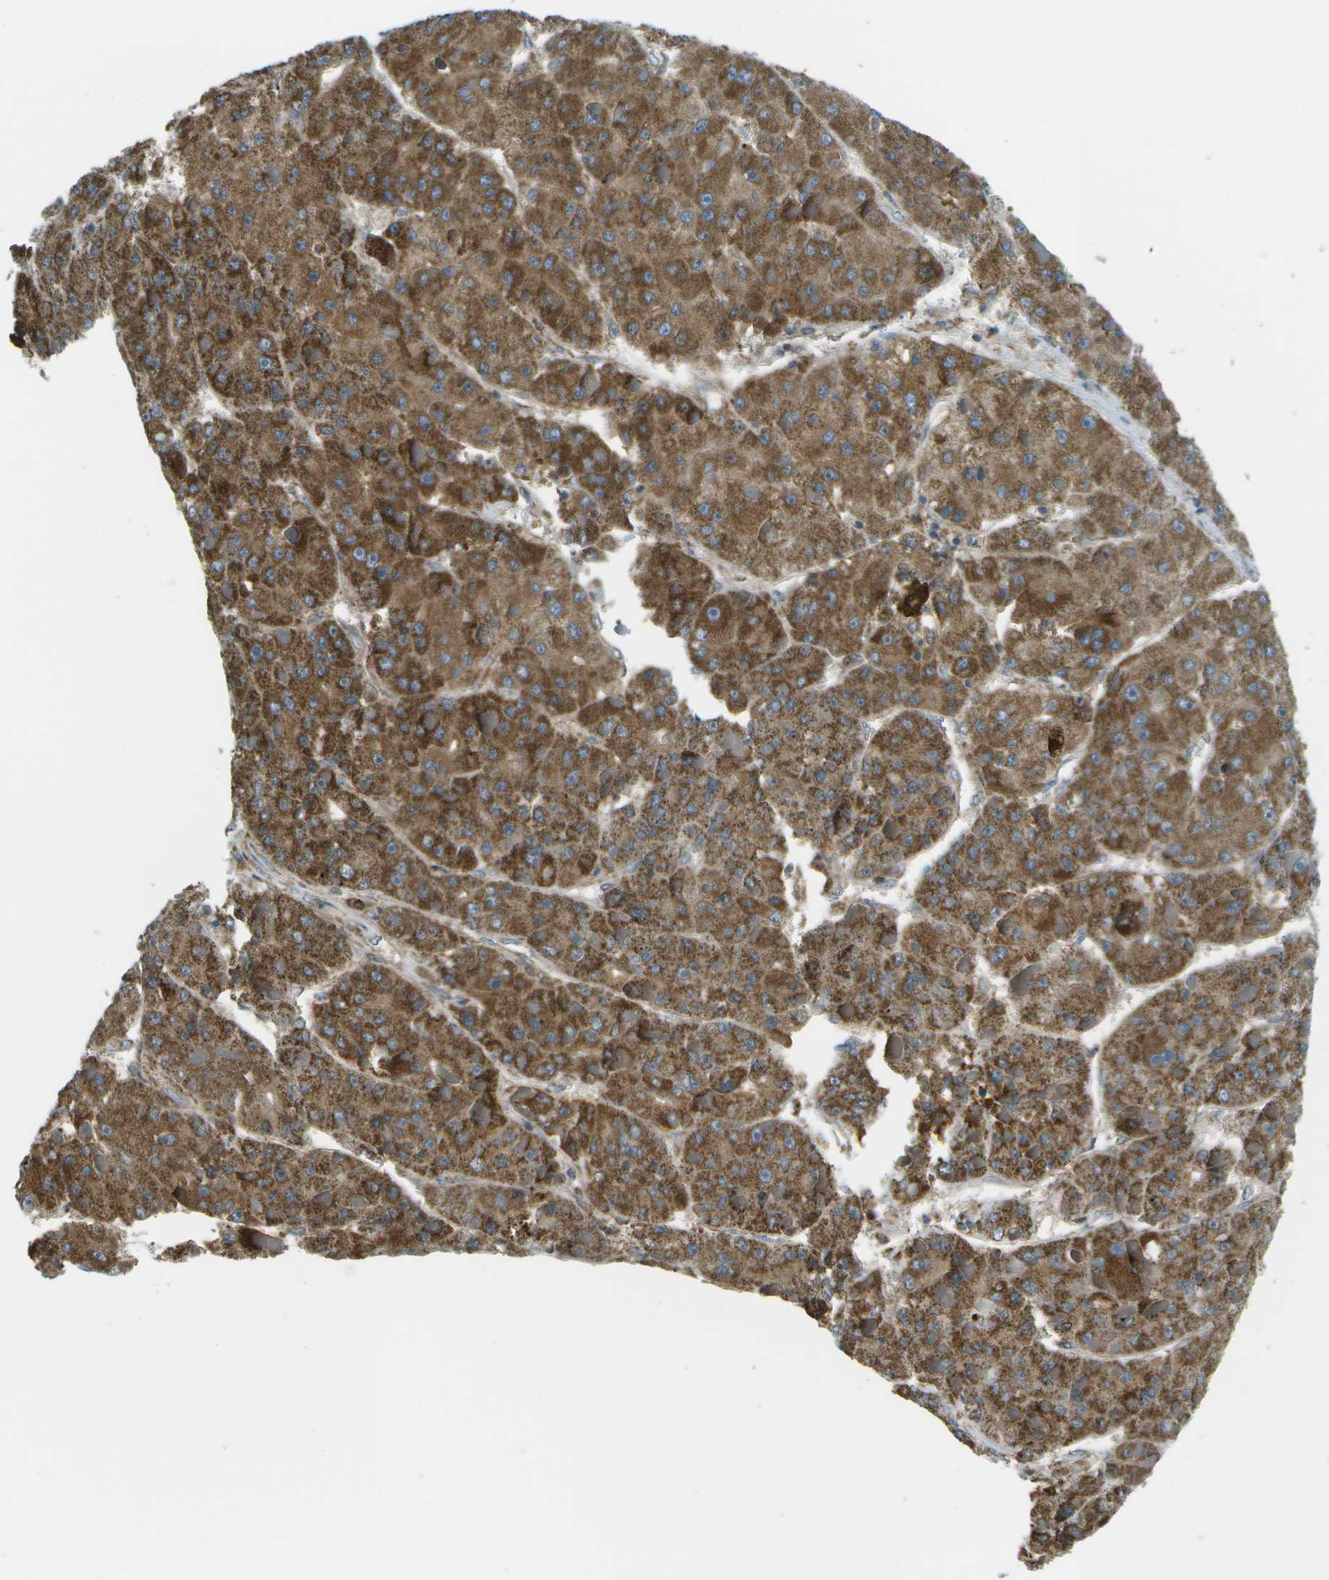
{"staining": {"intensity": "strong", "quantity": ">75%", "location": "cytoplasmic/membranous"}, "tissue": "liver cancer", "cell_type": "Tumor cells", "image_type": "cancer", "snomed": [{"axis": "morphology", "description": "Carcinoma, Hepatocellular, NOS"}, {"axis": "topography", "description": "Liver"}], "caption": "Hepatocellular carcinoma (liver) tissue reveals strong cytoplasmic/membranous expression in approximately >75% of tumor cells, visualized by immunohistochemistry. The protein of interest is stained brown, and the nuclei are stained in blue (DAB IHC with brightfield microscopy, high magnification).", "gene": "USP30", "patient": {"sex": "female", "age": 73}}